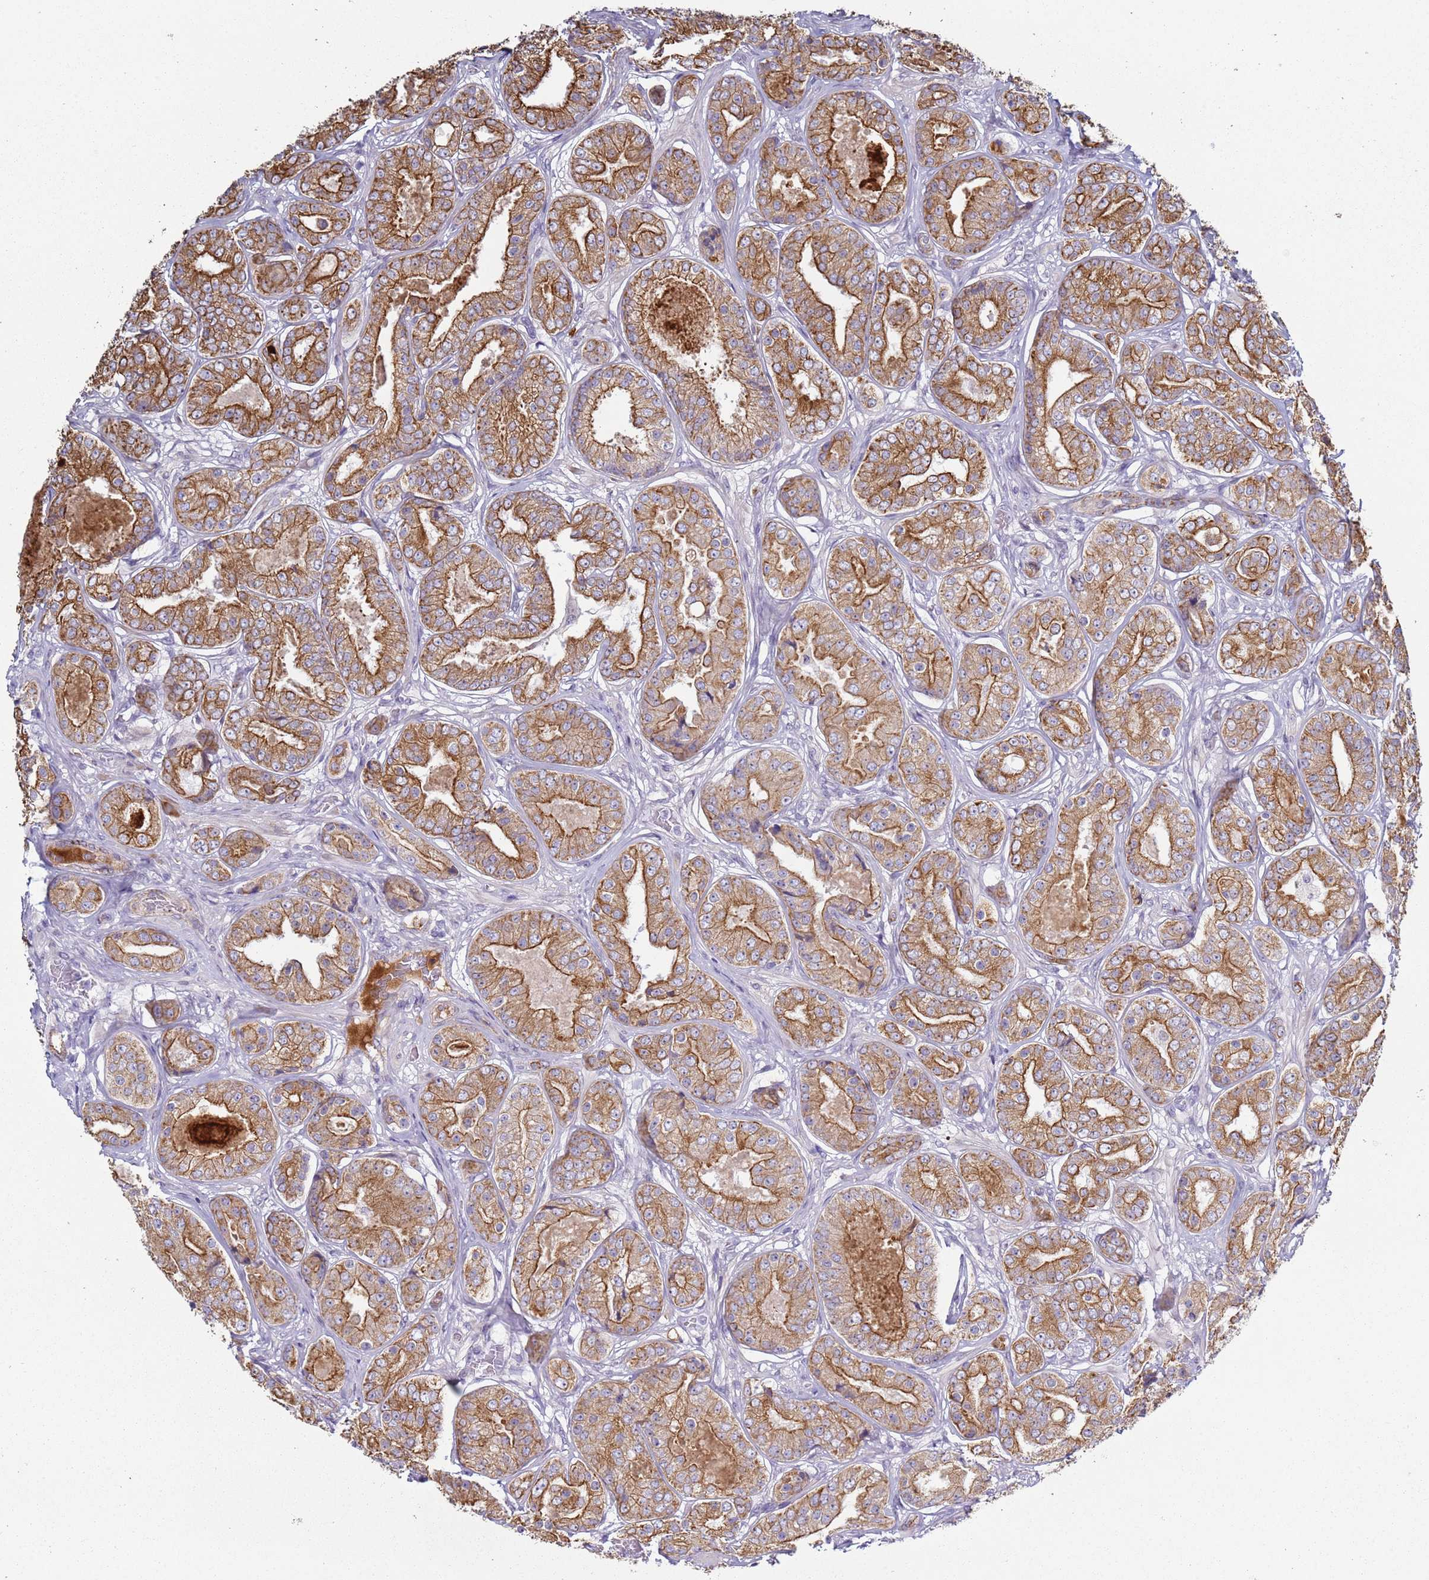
{"staining": {"intensity": "moderate", "quantity": ">75%", "location": "cytoplasmic/membranous"}, "tissue": "prostate cancer", "cell_type": "Tumor cells", "image_type": "cancer", "snomed": [{"axis": "morphology", "description": "Adenocarcinoma, High grade"}, {"axis": "topography", "description": "Prostate"}], "caption": "Immunohistochemical staining of prostate cancer exhibits moderate cytoplasmic/membranous protein staining in approximately >75% of tumor cells. (IHC, brightfield microscopy, high magnification).", "gene": "NPAP1", "patient": {"sex": "male", "age": 63}}